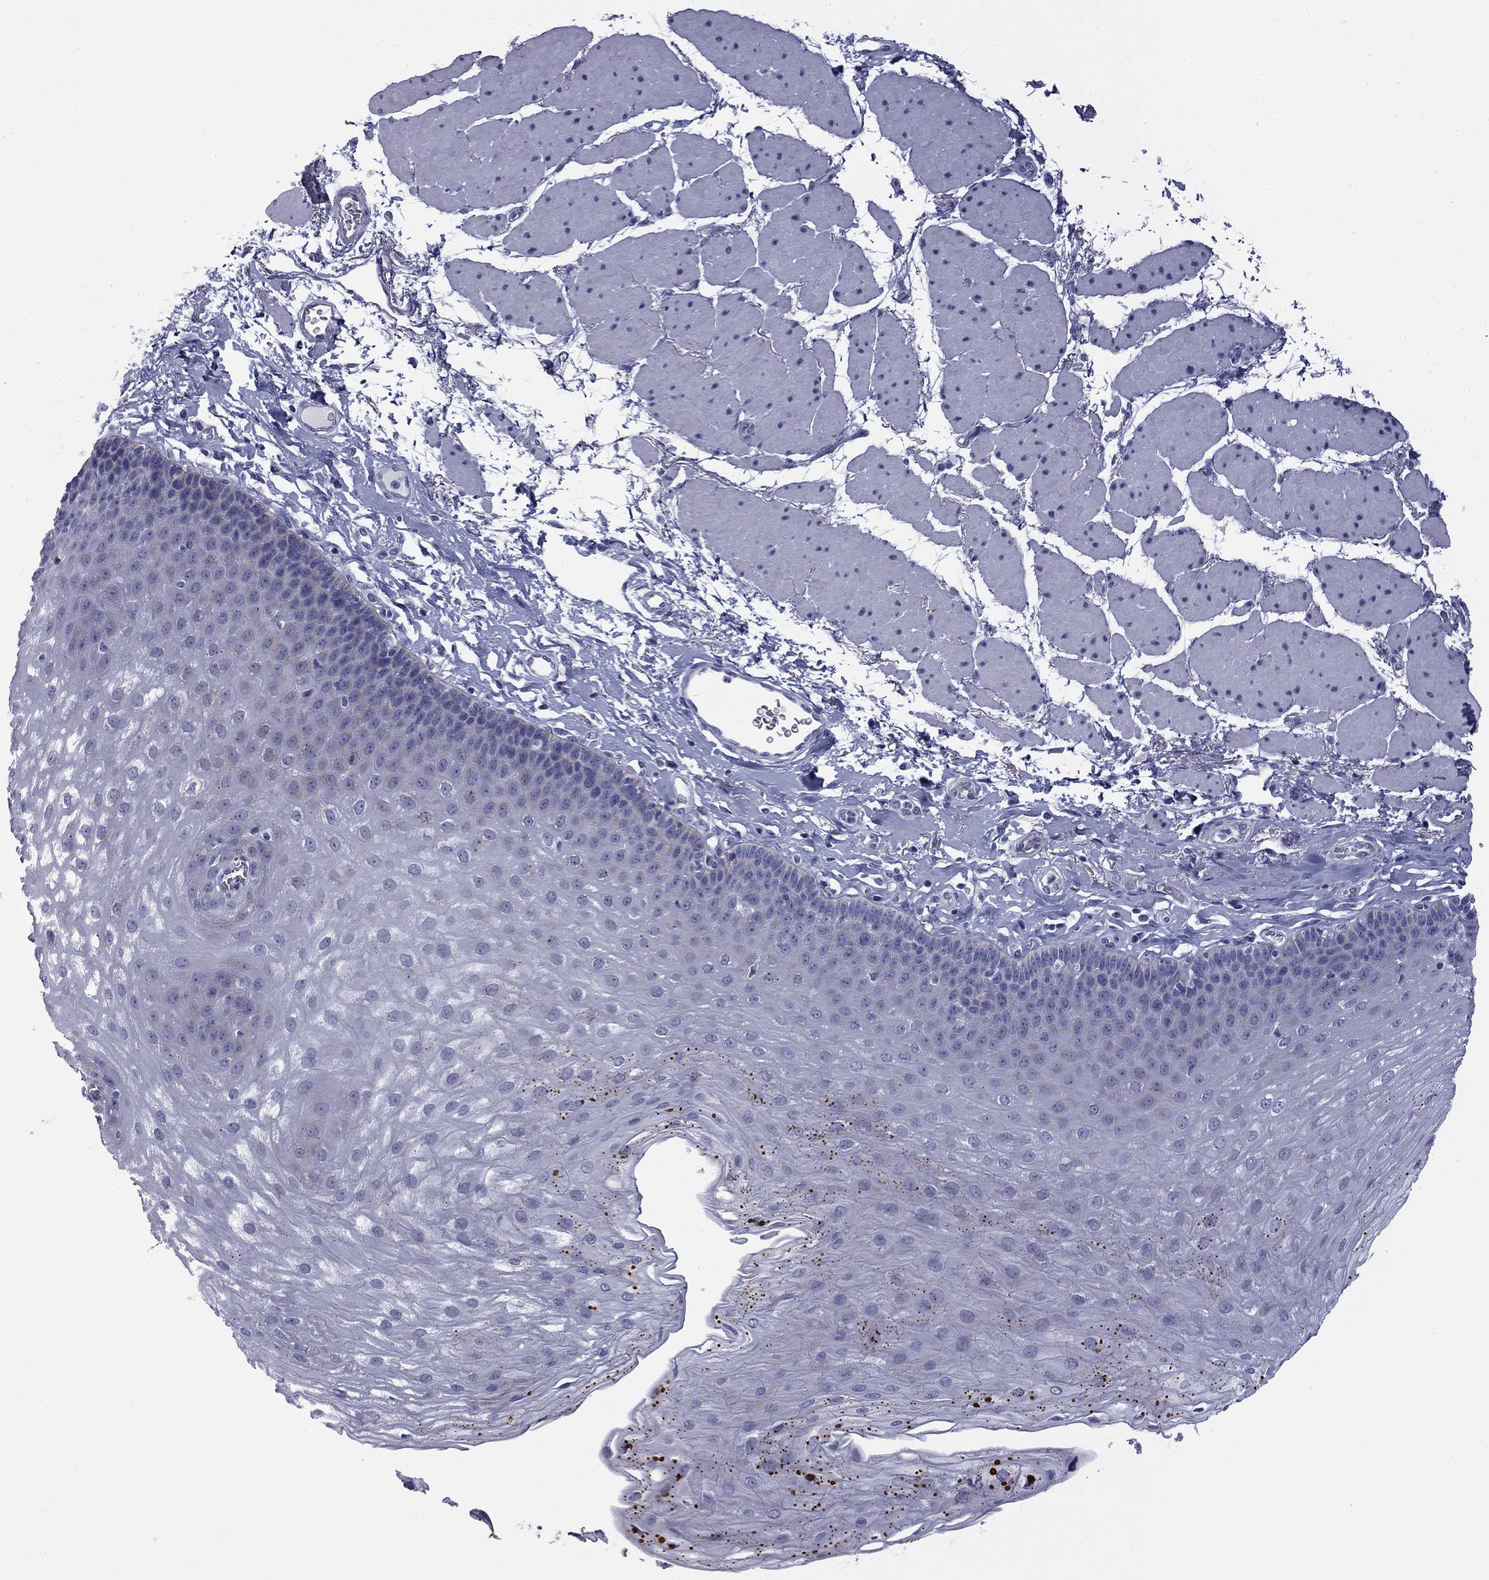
{"staining": {"intensity": "negative", "quantity": "none", "location": "none"}, "tissue": "esophagus", "cell_type": "Squamous epithelial cells", "image_type": "normal", "snomed": [{"axis": "morphology", "description": "Normal tissue, NOS"}, {"axis": "topography", "description": "Esophagus"}], "caption": "This is a image of immunohistochemistry (IHC) staining of unremarkable esophagus, which shows no staining in squamous epithelial cells.", "gene": "ZP2", "patient": {"sex": "female", "age": 81}}